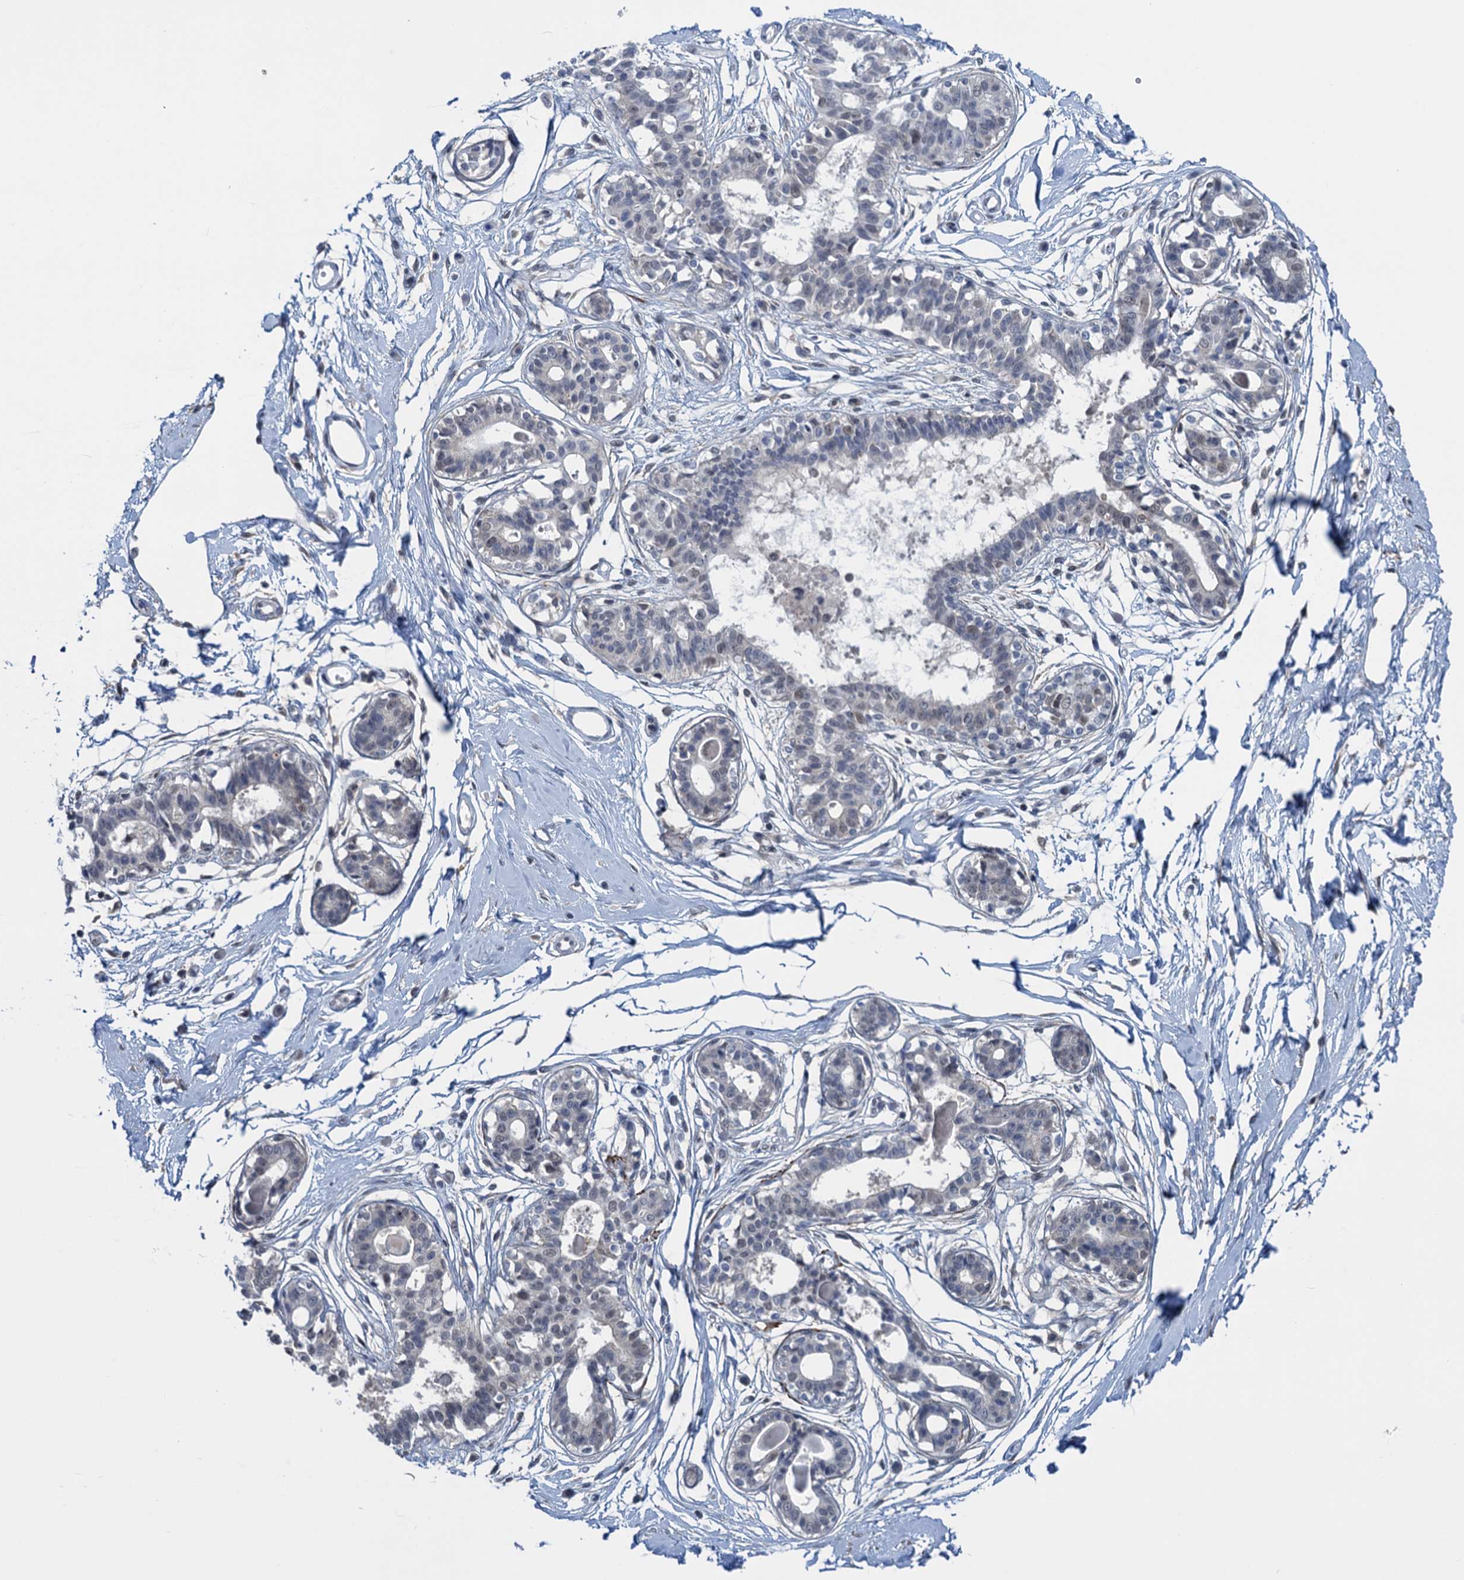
{"staining": {"intensity": "weak", "quantity": ">75%", "location": "nuclear"}, "tissue": "breast", "cell_type": "Adipocytes", "image_type": "normal", "snomed": [{"axis": "morphology", "description": "Normal tissue, NOS"}, {"axis": "topography", "description": "Breast"}], "caption": "This micrograph demonstrates unremarkable breast stained with immunohistochemistry (IHC) to label a protein in brown. The nuclear of adipocytes show weak positivity for the protein. Nuclei are counter-stained blue.", "gene": "SAE1", "patient": {"sex": "female", "age": 45}}